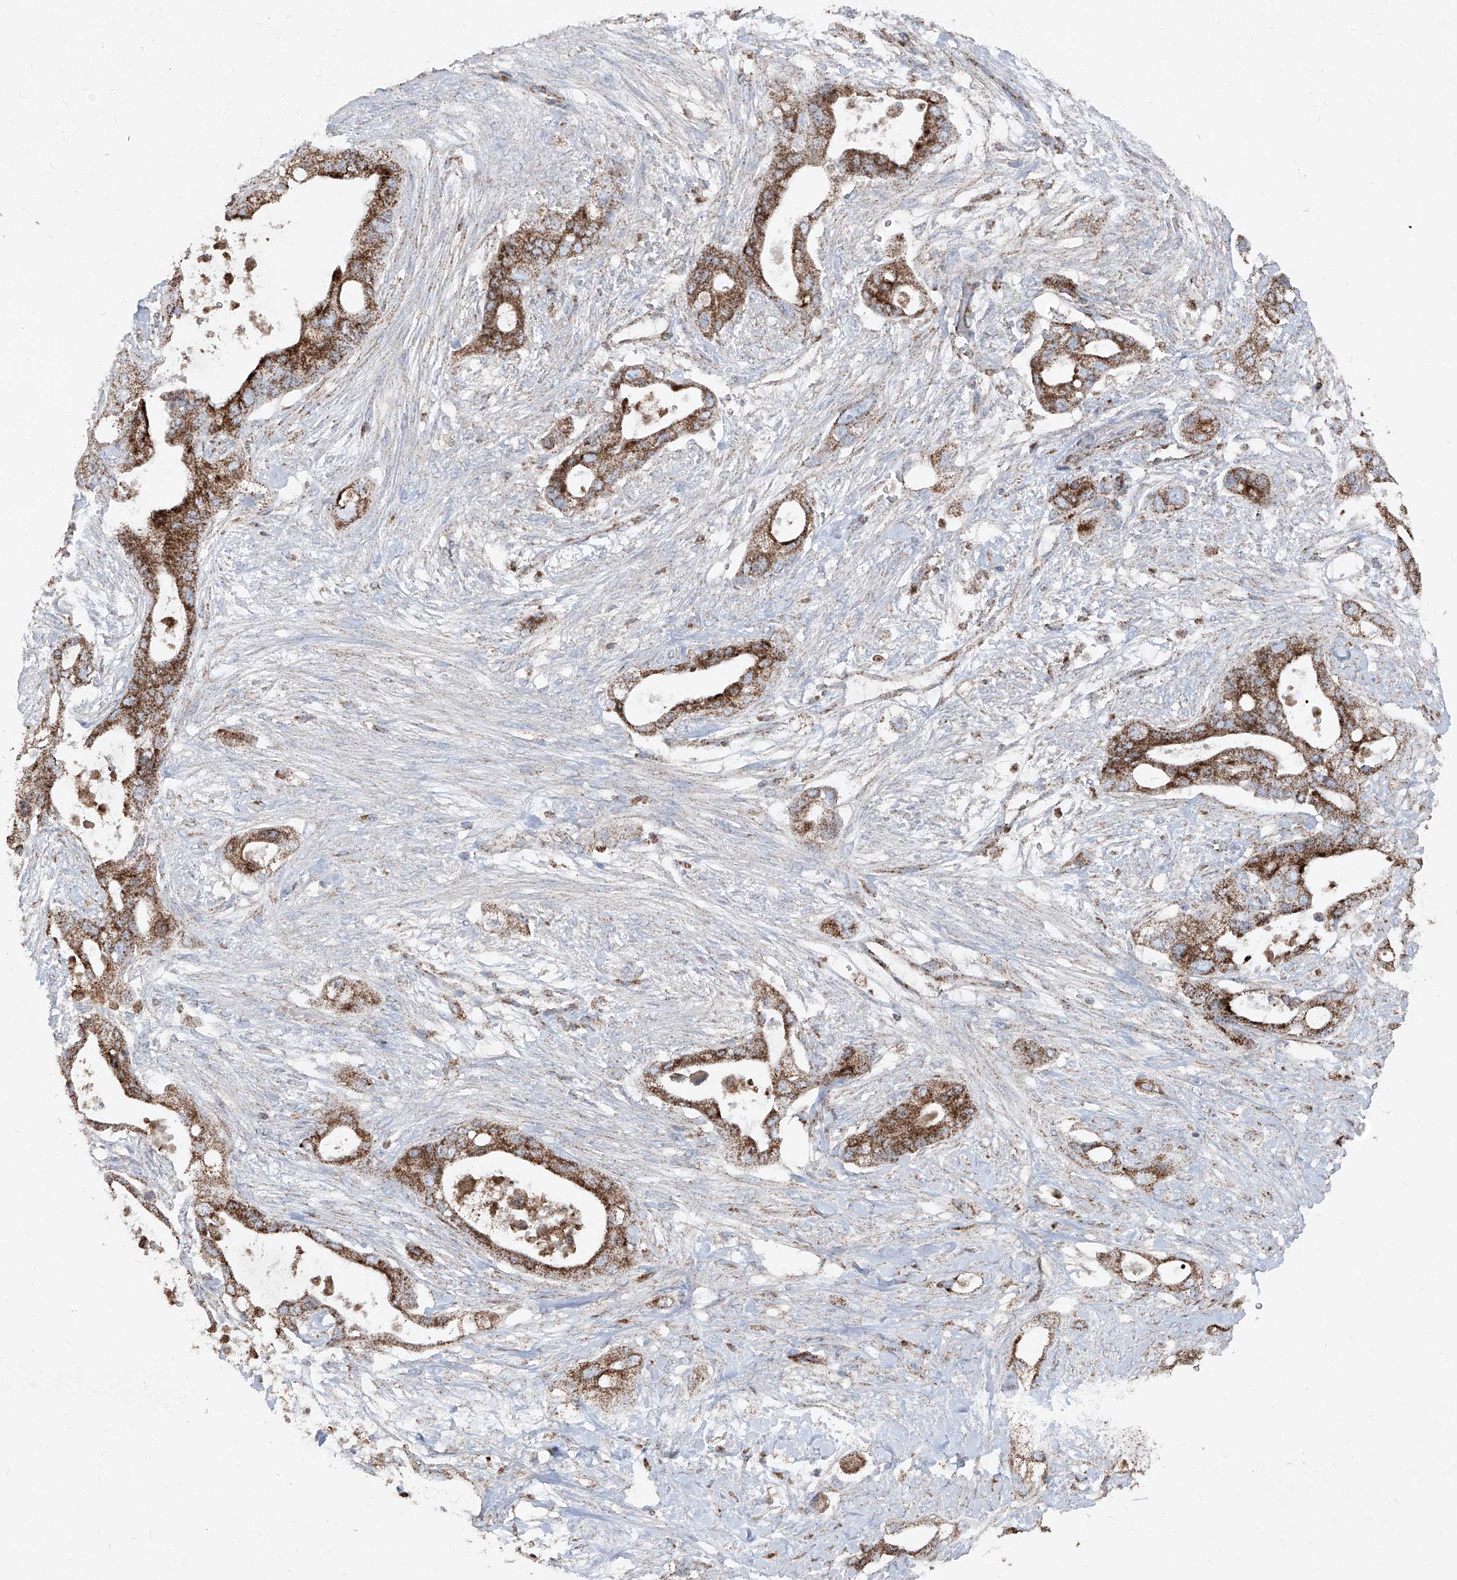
{"staining": {"intensity": "strong", "quantity": ">75%", "location": "cytoplasmic/membranous"}, "tissue": "pancreatic cancer", "cell_type": "Tumor cells", "image_type": "cancer", "snomed": [{"axis": "morphology", "description": "Adenocarcinoma, NOS"}, {"axis": "topography", "description": "Pancreas"}], "caption": "Protein staining displays strong cytoplasmic/membranous positivity in about >75% of tumor cells in pancreatic cancer.", "gene": "ABCD3", "patient": {"sex": "male", "age": 53}}